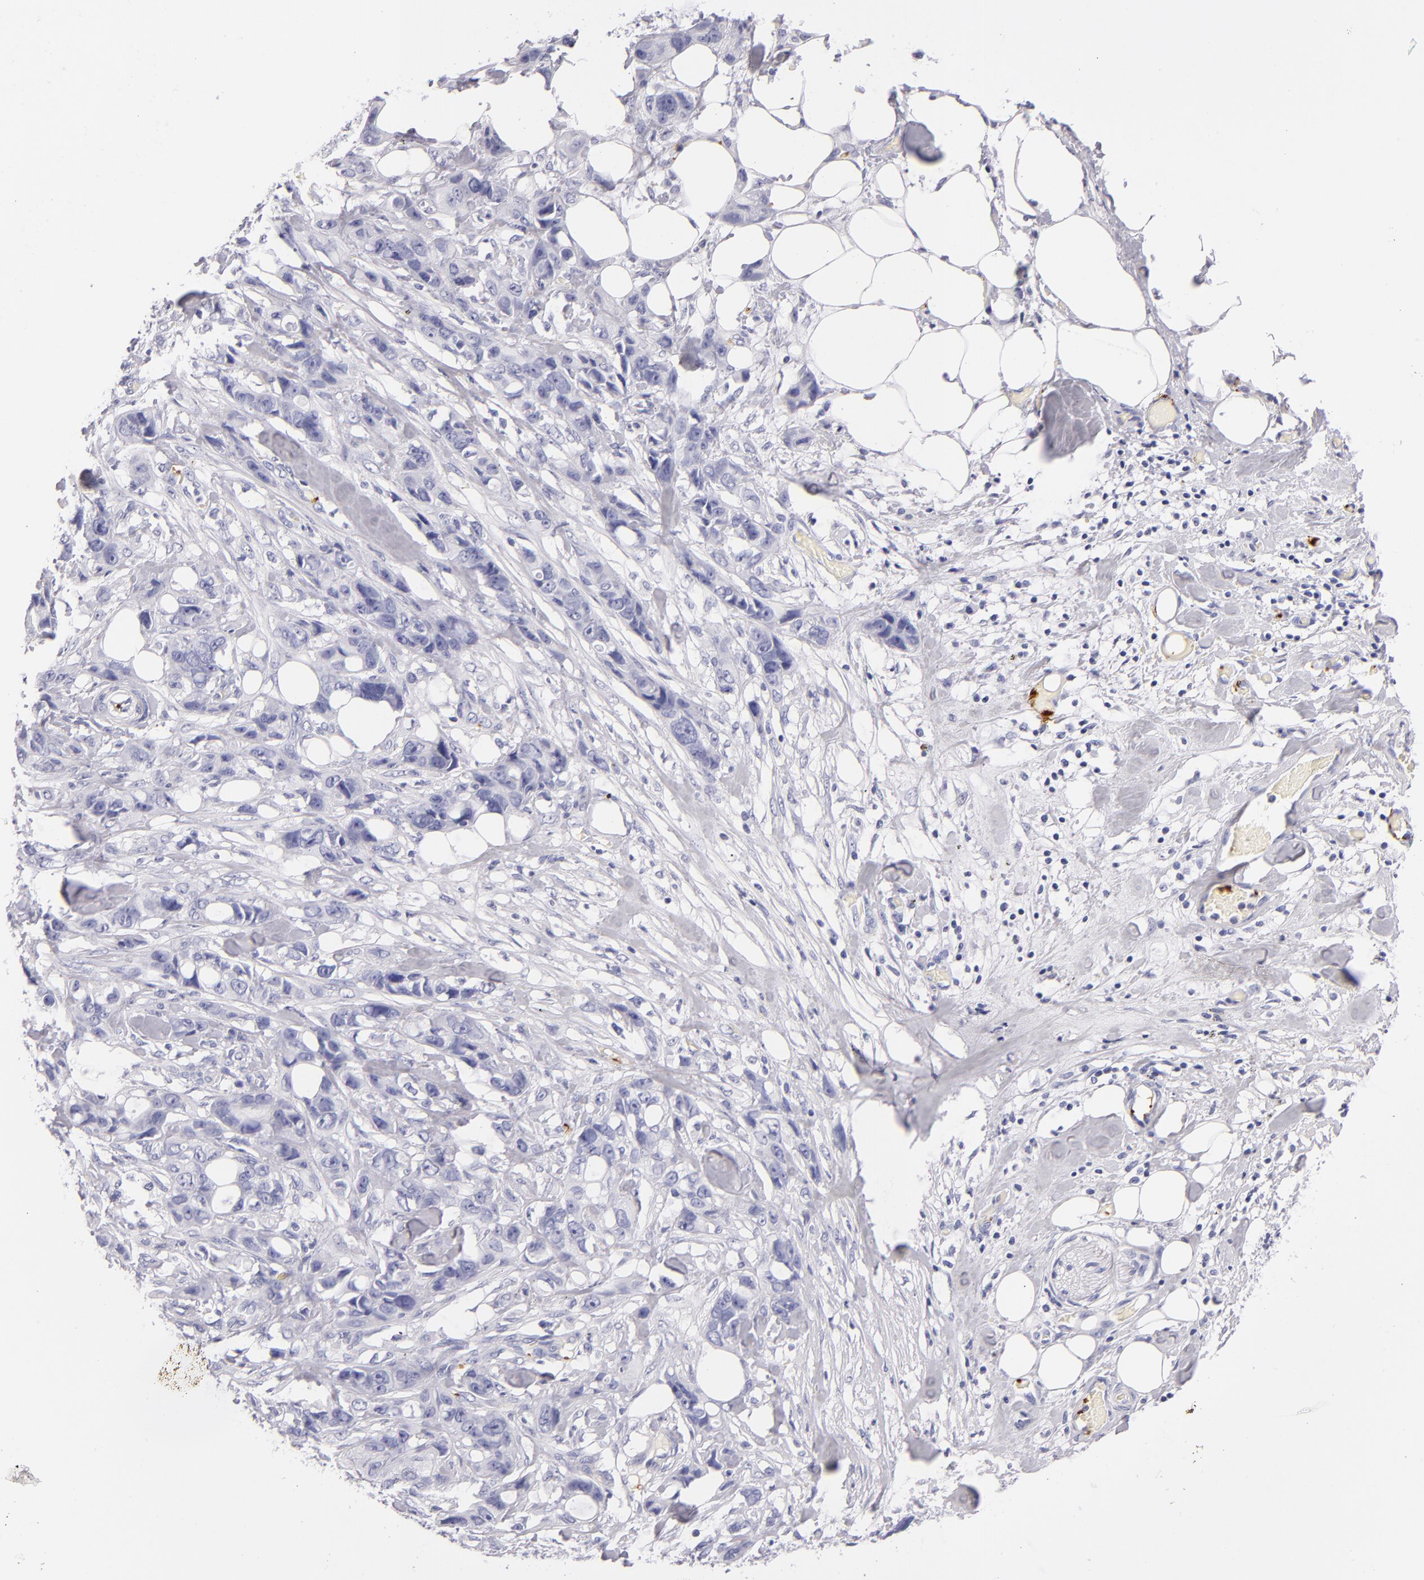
{"staining": {"intensity": "negative", "quantity": "none", "location": "none"}, "tissue": "stomach cancer", "cell_type": "Tumor cells", "image_type": "cancer", "snomed": [{"axis": "morphology", "description": "Adenocarcinoma, NOS"}, {"axis": "topography", "description": "Stomach, upper"}], "caption": "This is an immunohistochemistry (IHC) histopathology image of adenocarcinoma (stomach). There is no staining in tumor cells.", "gene": "GP1BA", "patient": {"sex": "male", "age": 47}}